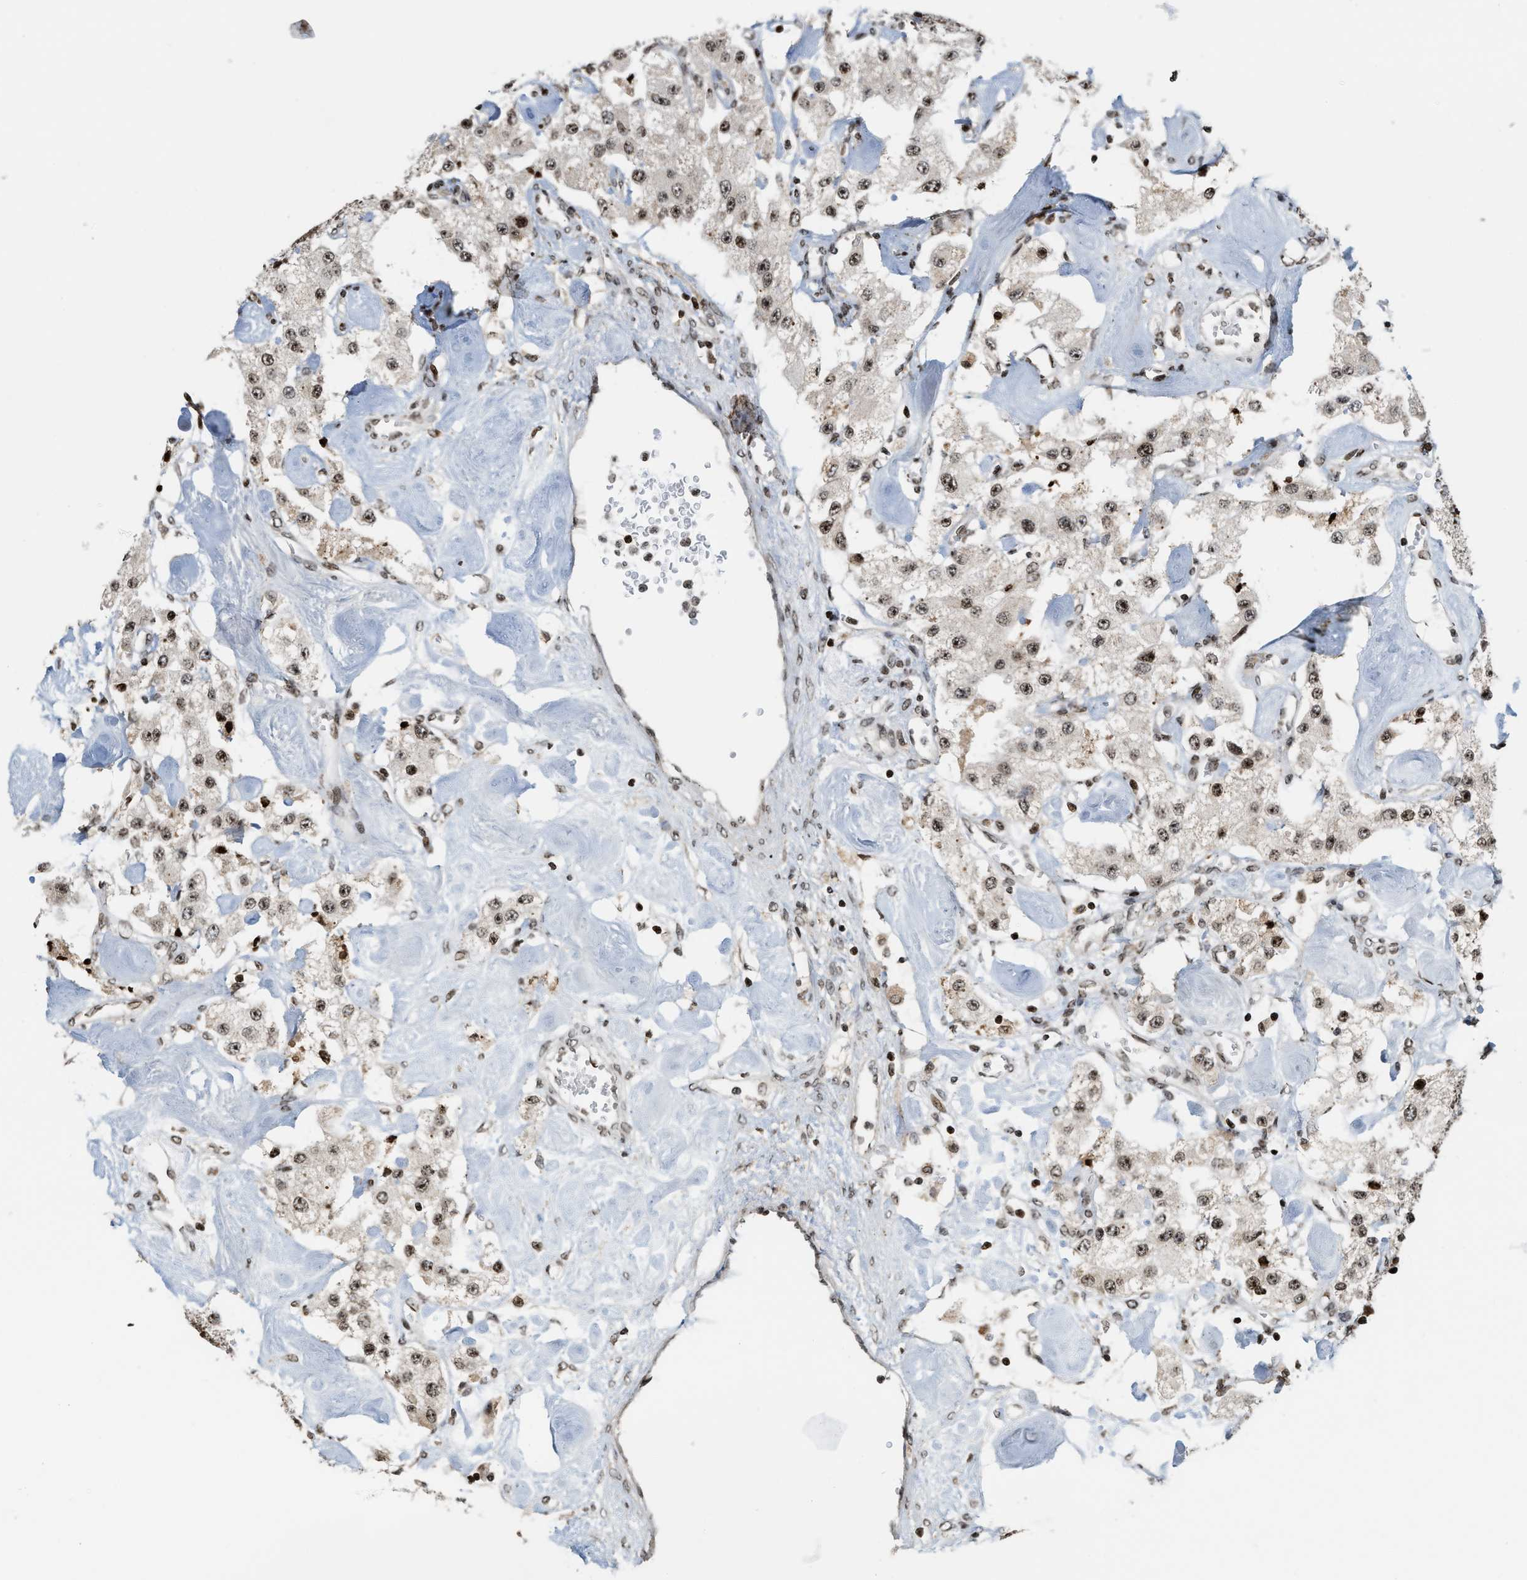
{"staining": {"intensity": "moderate", "quantity": ">75%", "location": "nuclear"}, "tissue": "carcinoid", "cell_type": "Tumor cells", "image_type": "cancer", "snomed": [{"axis": "morphology", "description": "Carcinoid, malignant, NOS"}, {"axis": "topography", "description": "Pancreas"}], "caption": "The photomicrograph reveals staining of carcinoid, revealing moderate nuclear protein staining (brown color) within tumor cells.", "gene": "PDZD2", "patient": {"sex": "male", "age": 41}}